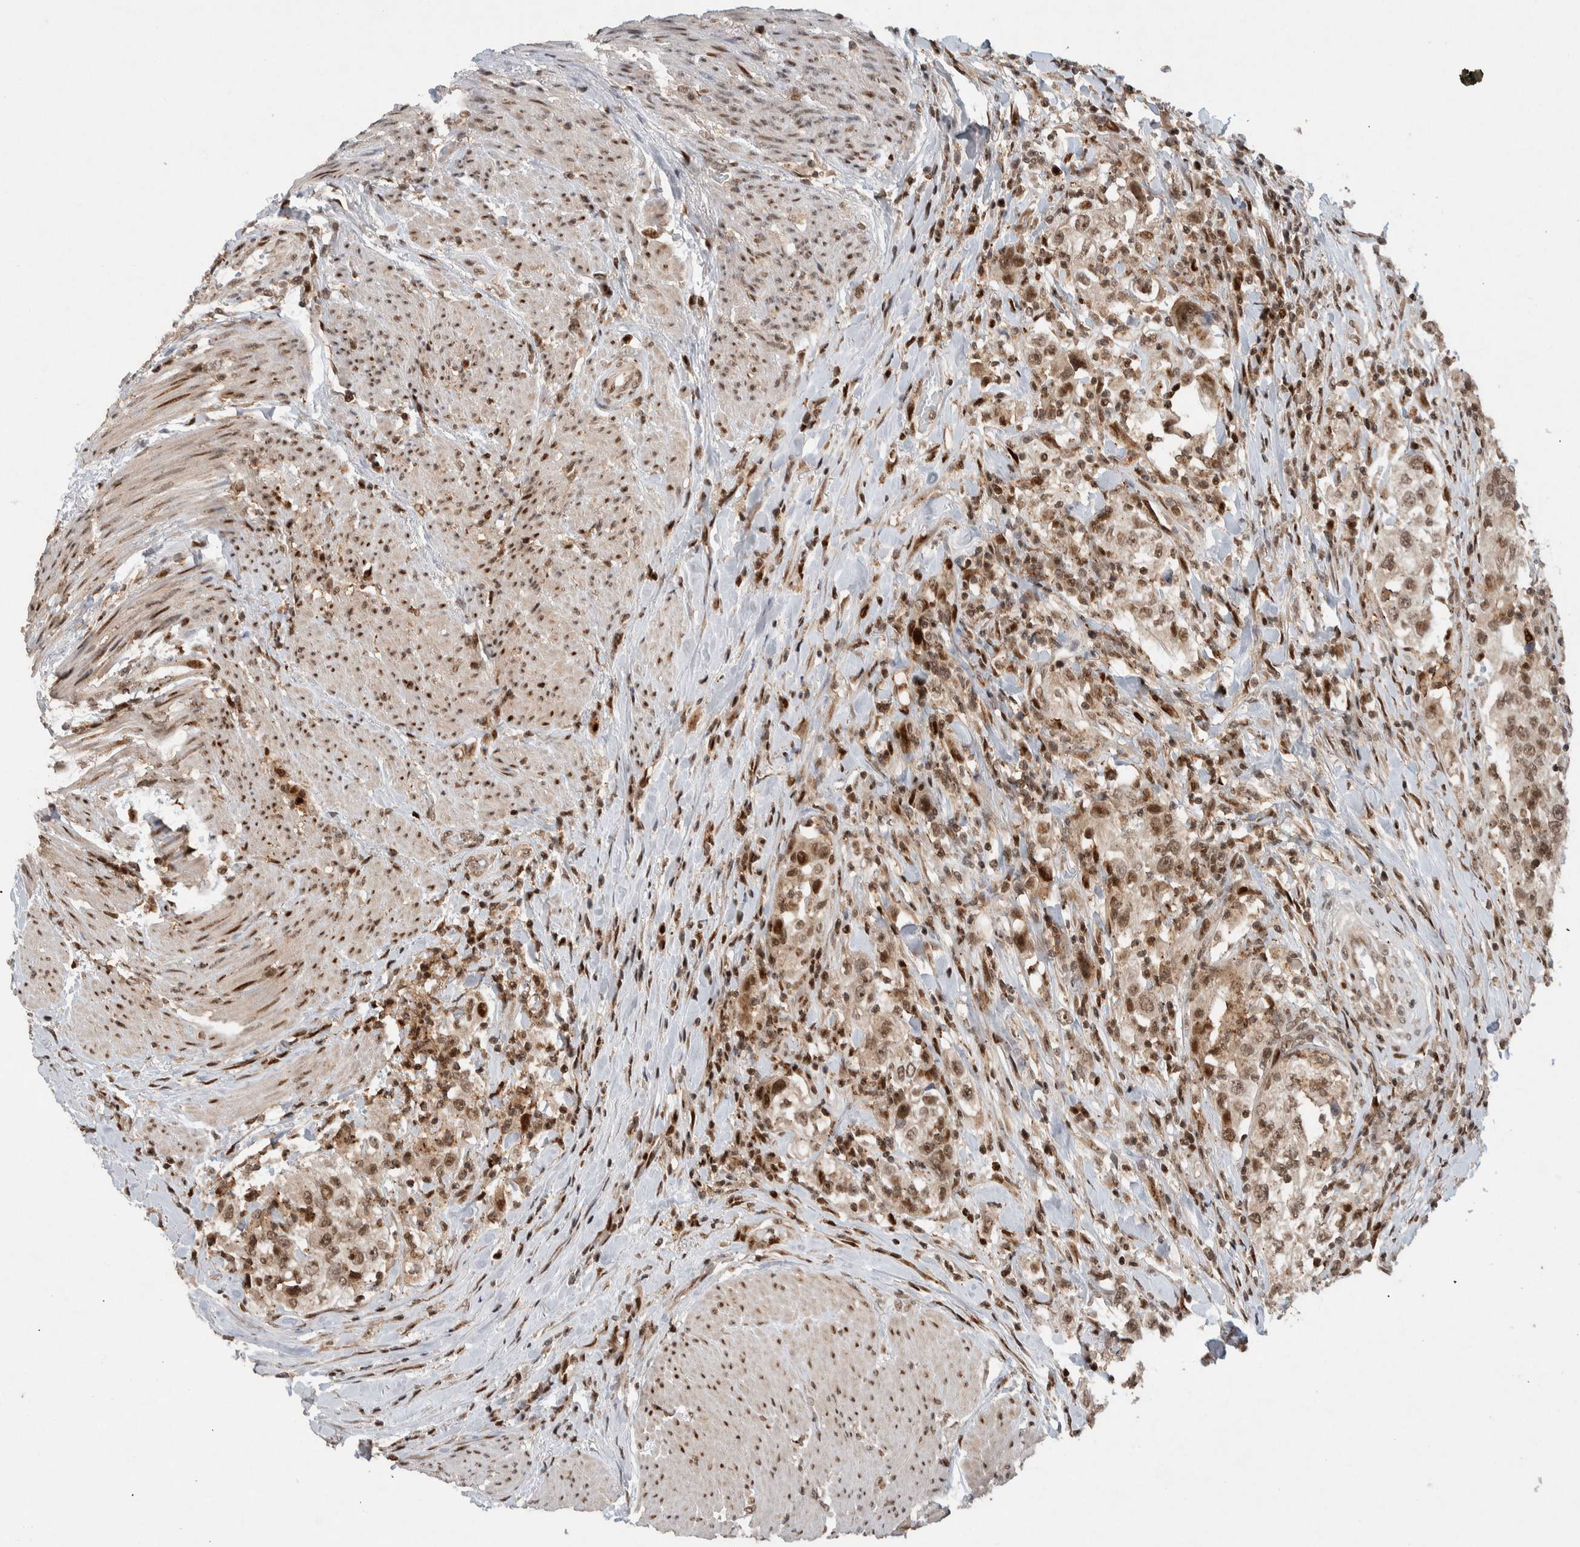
{"staining": {"intensity": "moderate", "quantity": ">75%", "location": "nuclear"}, "tissue": "urothelial cancer", "cell_type": "Tumor cells", "image_type": "cancer", "snomed": [{"axis": "morphology", "description": "Urothelial carcinoma, High grade"}, {"axis": "topography", "description": "Urinary bladder"}], "caption": "Immunohistochemical staining of urothelial carcinoma (high-grade) reveals medium levels of moderate nuclear expression in approximately >75% of tumor cells.", "gene": "ZNF521", "patient": {"sex": "female", "age": 80}}